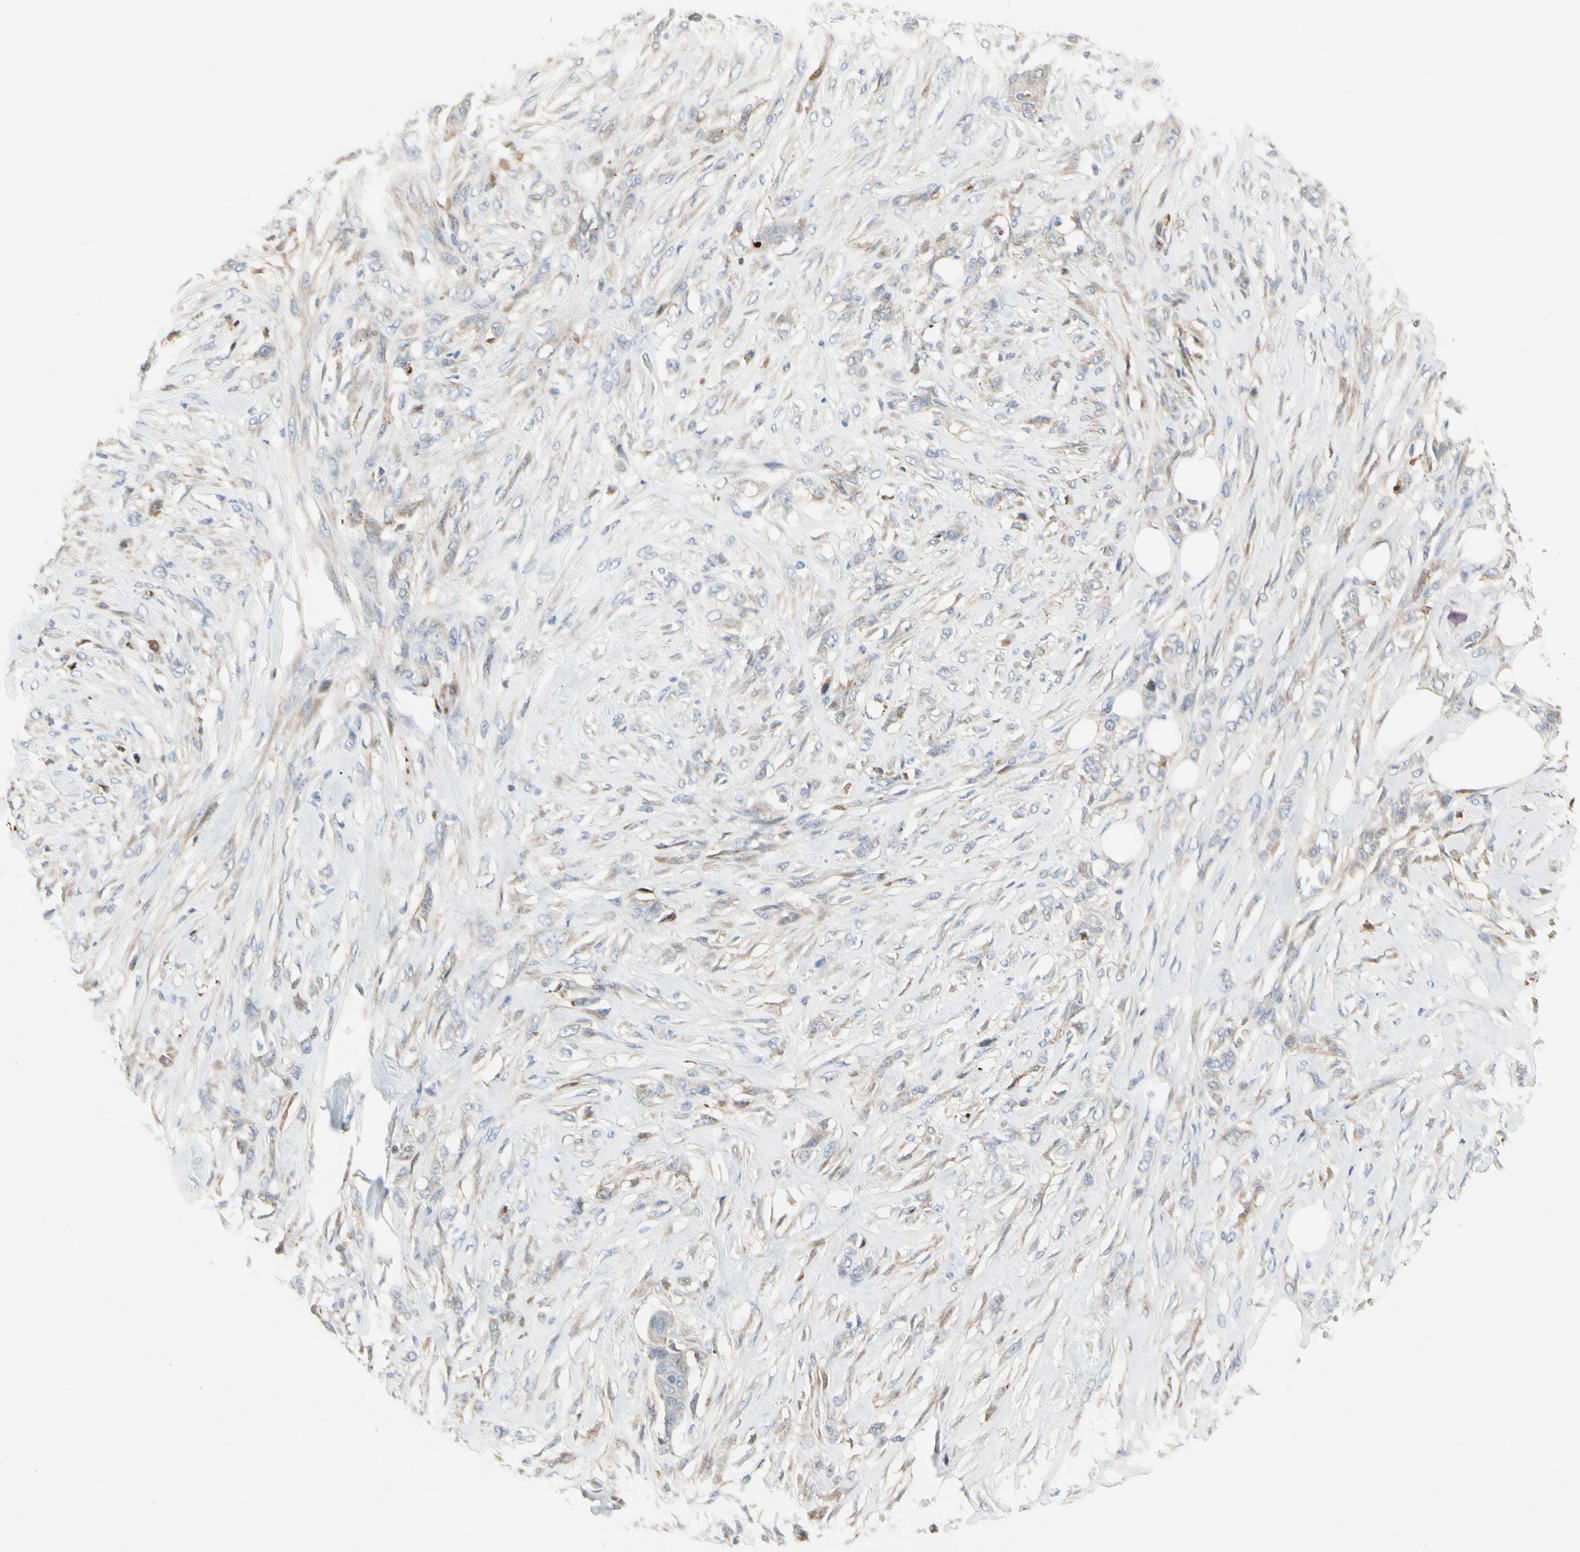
{"staining": {"intensity": "weak", "quantity": "25%-75%", "location": "cytoplasmic/membranous"}, "tissue": "skin cancer", "cell_type": "Tumor cells", "image_type": "cancer", "snomed": [{"axis": "morphology", "description": "Squamous cell carcinoma, NOS"}, {"axis": "topography", "description": "Skin"}], "caption": "An image of human skin cancer stained for a protein reveals weak cytoplasmic/membranous brown staining in tumor cells.", "gene": "FGB", "patient": {"sex": "female", "age": 59}}